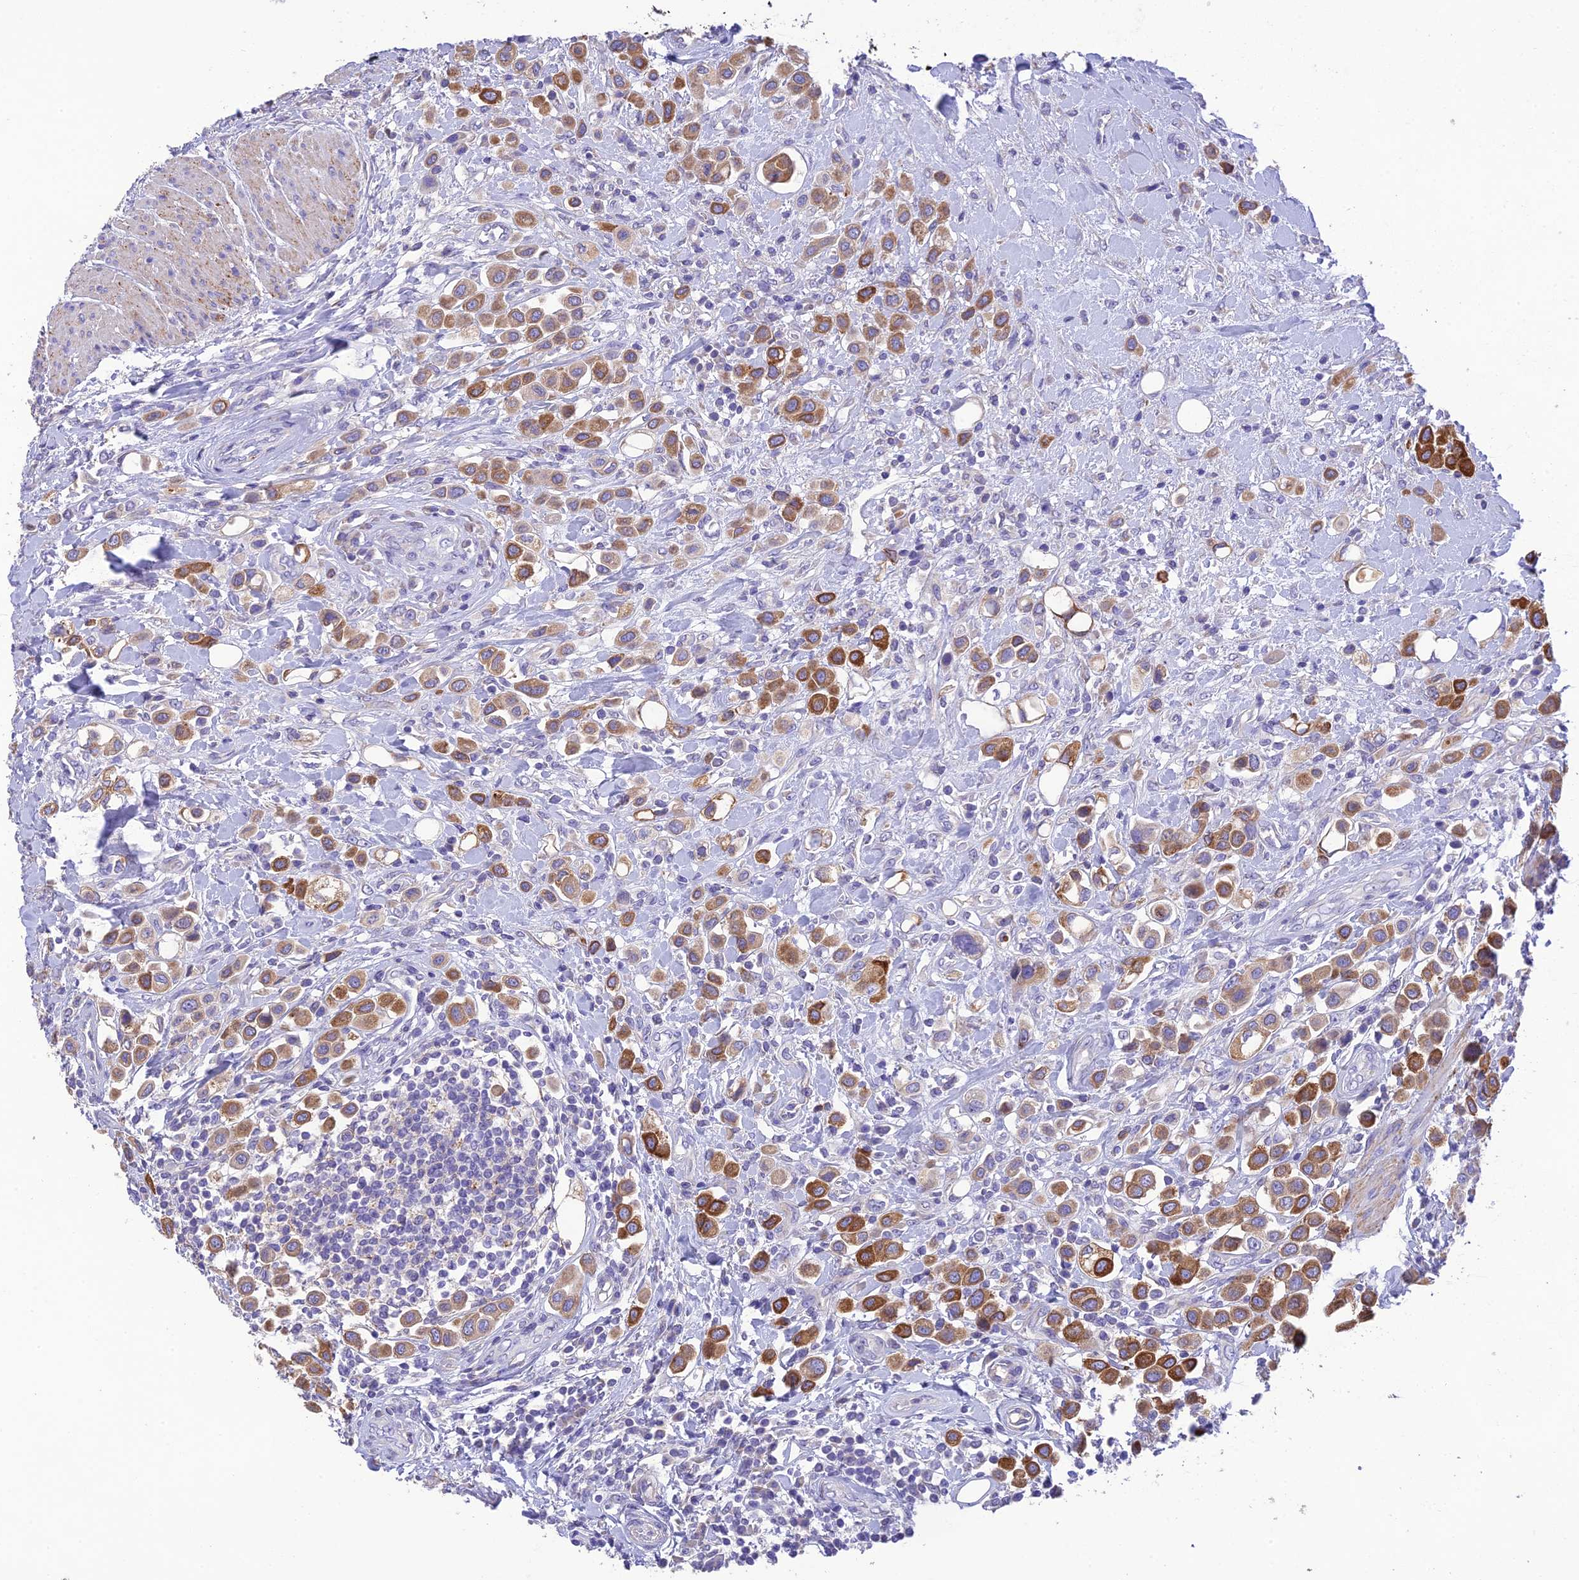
{"staining": {"intensity": "moderate", "quantity": ">75%", "location": "cytoplasmic/membranous"}, "tissue": "urothelial cancer", "cell_type": "Tumor cells", "image_type": "cancer", "snomed": [{"axis": "morphology", "description": "Urothelial carcinoma, High grade"}, {"axis": "topography", "description": "Urinary bladder"}], "caption": "Urothelial cancer stained for a protein demonstrates moderate cytoplasmic/membranous positivity in tumor cells.", "gene": "HSD17B2", "patient": {"sex": "male", "age": 50}}